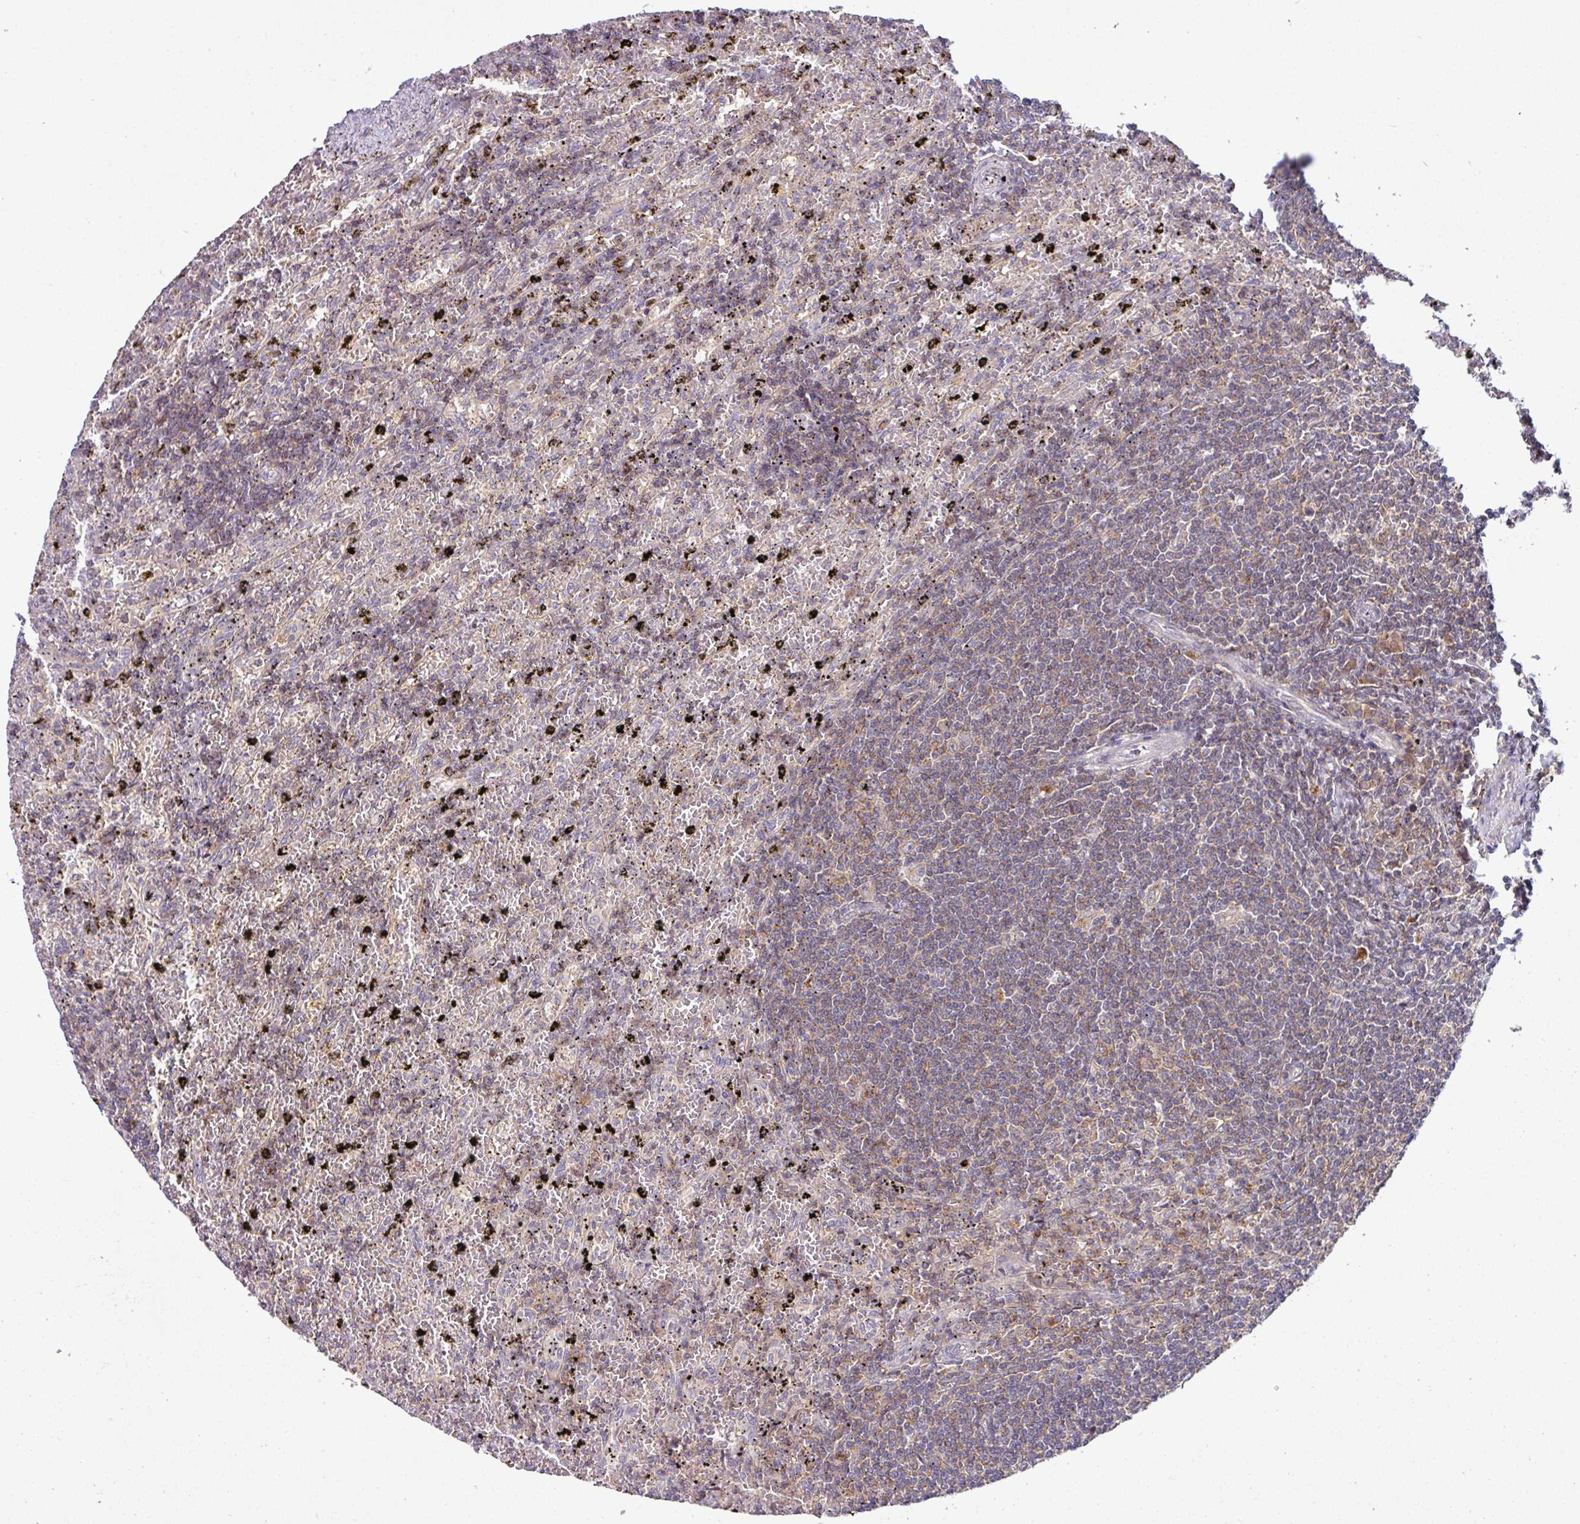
{"staining": {"intensity": "weak", "quantity": "25%-75%", "location": "cytoplasmic/membranous"}, "tissue": "lymphoma", "cell_type": "Tumor cells", "image_type": "cancer", "snomed": [{"axis": "morphology", "description": "Malignant lymphoma, non-Hodgkin's type, Low grade"}, {"axis": "topography", "description": "Spleen"}], "caption": "Immunohistochemistry micrograph of lymphoma stained for a protein (brown), which shows low levels of weak cytoplasmic/membranous expression in about 25%-75% of tumor cells.", "gene": "SLAMF6", "patient": {"sex": "male", "age": 76}}